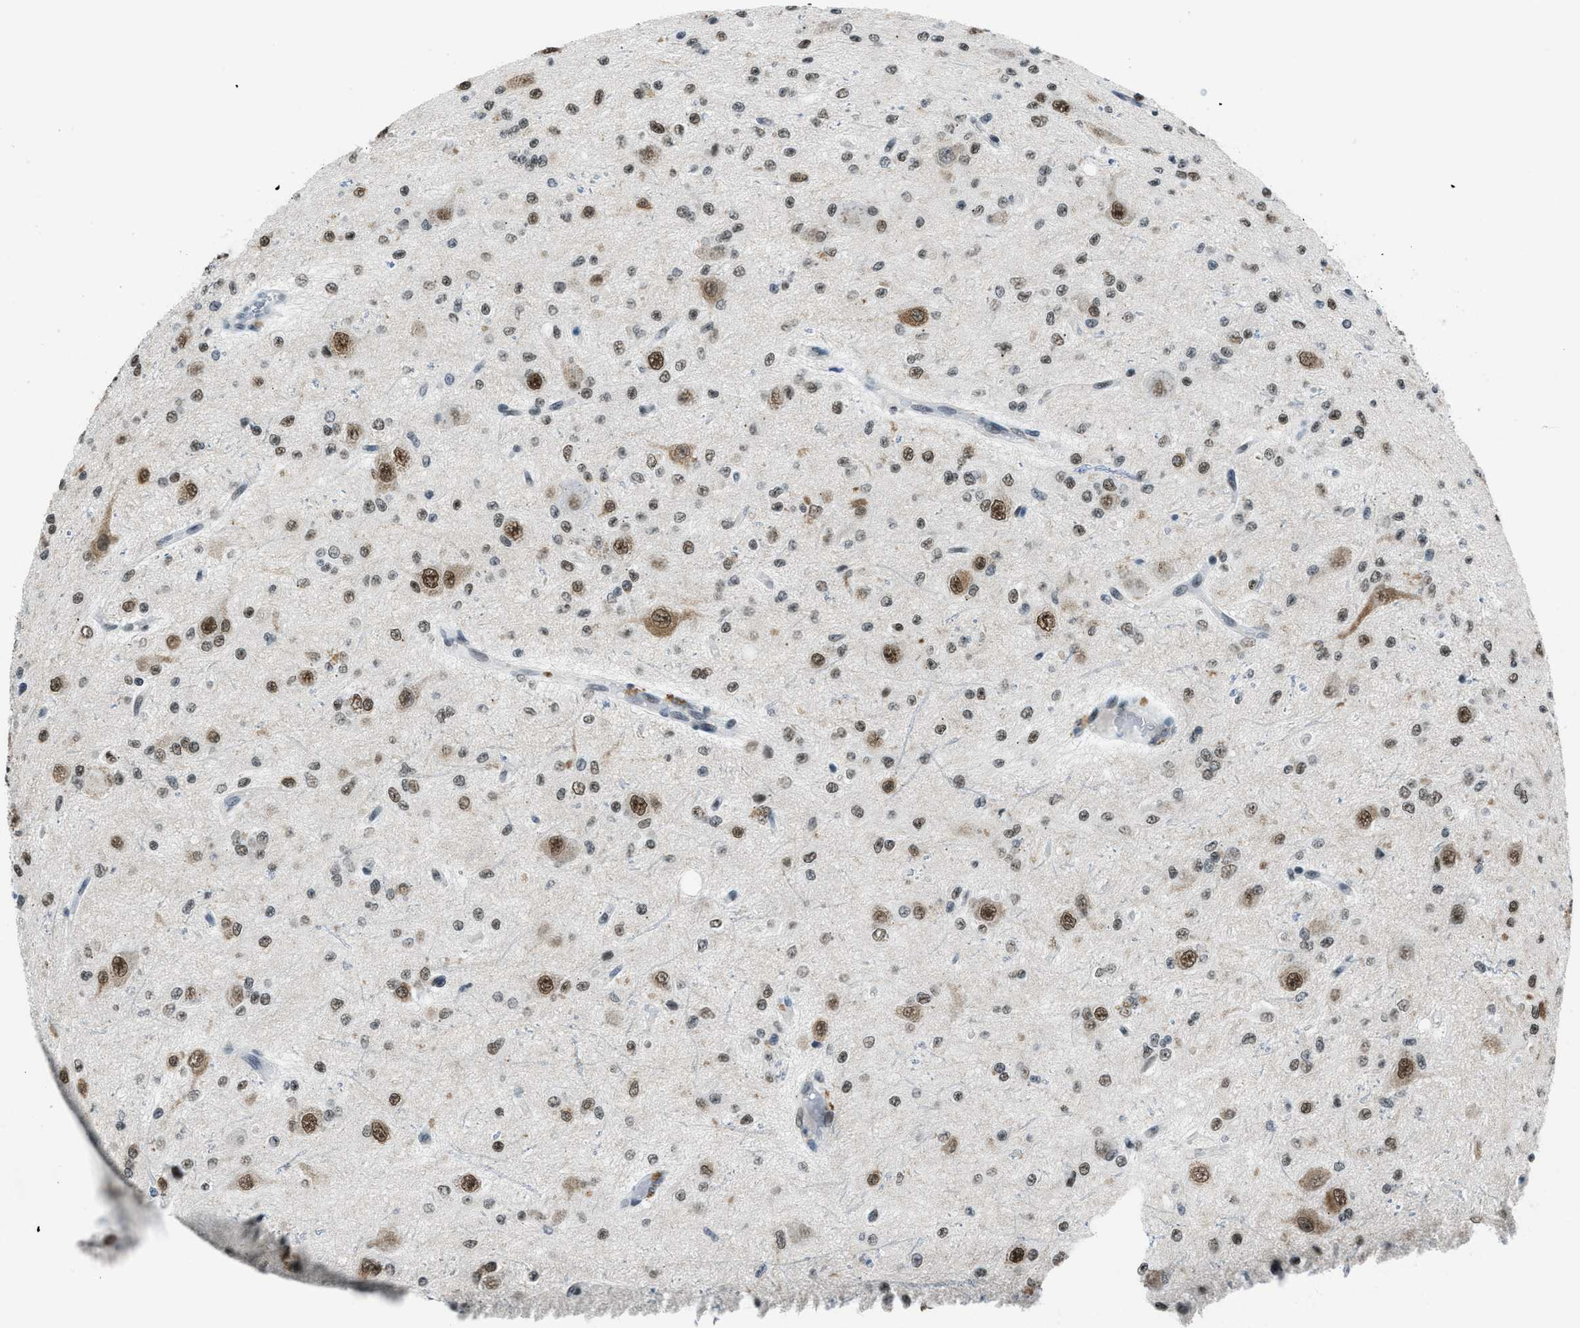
{"staining": {"intensity": "moderate", "quantity": ">75%", "location": "nuclear"}, "tissue": "glioma", "cell_type": "Tumor cells", "image_type": "cancer", "snomed": [{"axis": "morphology", "description": "Glioma, malignant, High grade"}, {"axis": "topography", "description": "pancreas cauda"}], "caption": "Immunohistochemistry of malignant high-grade glioma displays medium levels of moderate nuclear staining in about >75% of tumor cells. Immunohistochemistry (ihc) stains the protein of interest in brown and the nuclei are stained blue.", "gene": "GATAD2B", "patient": {"sex": "male", "age": 60}}